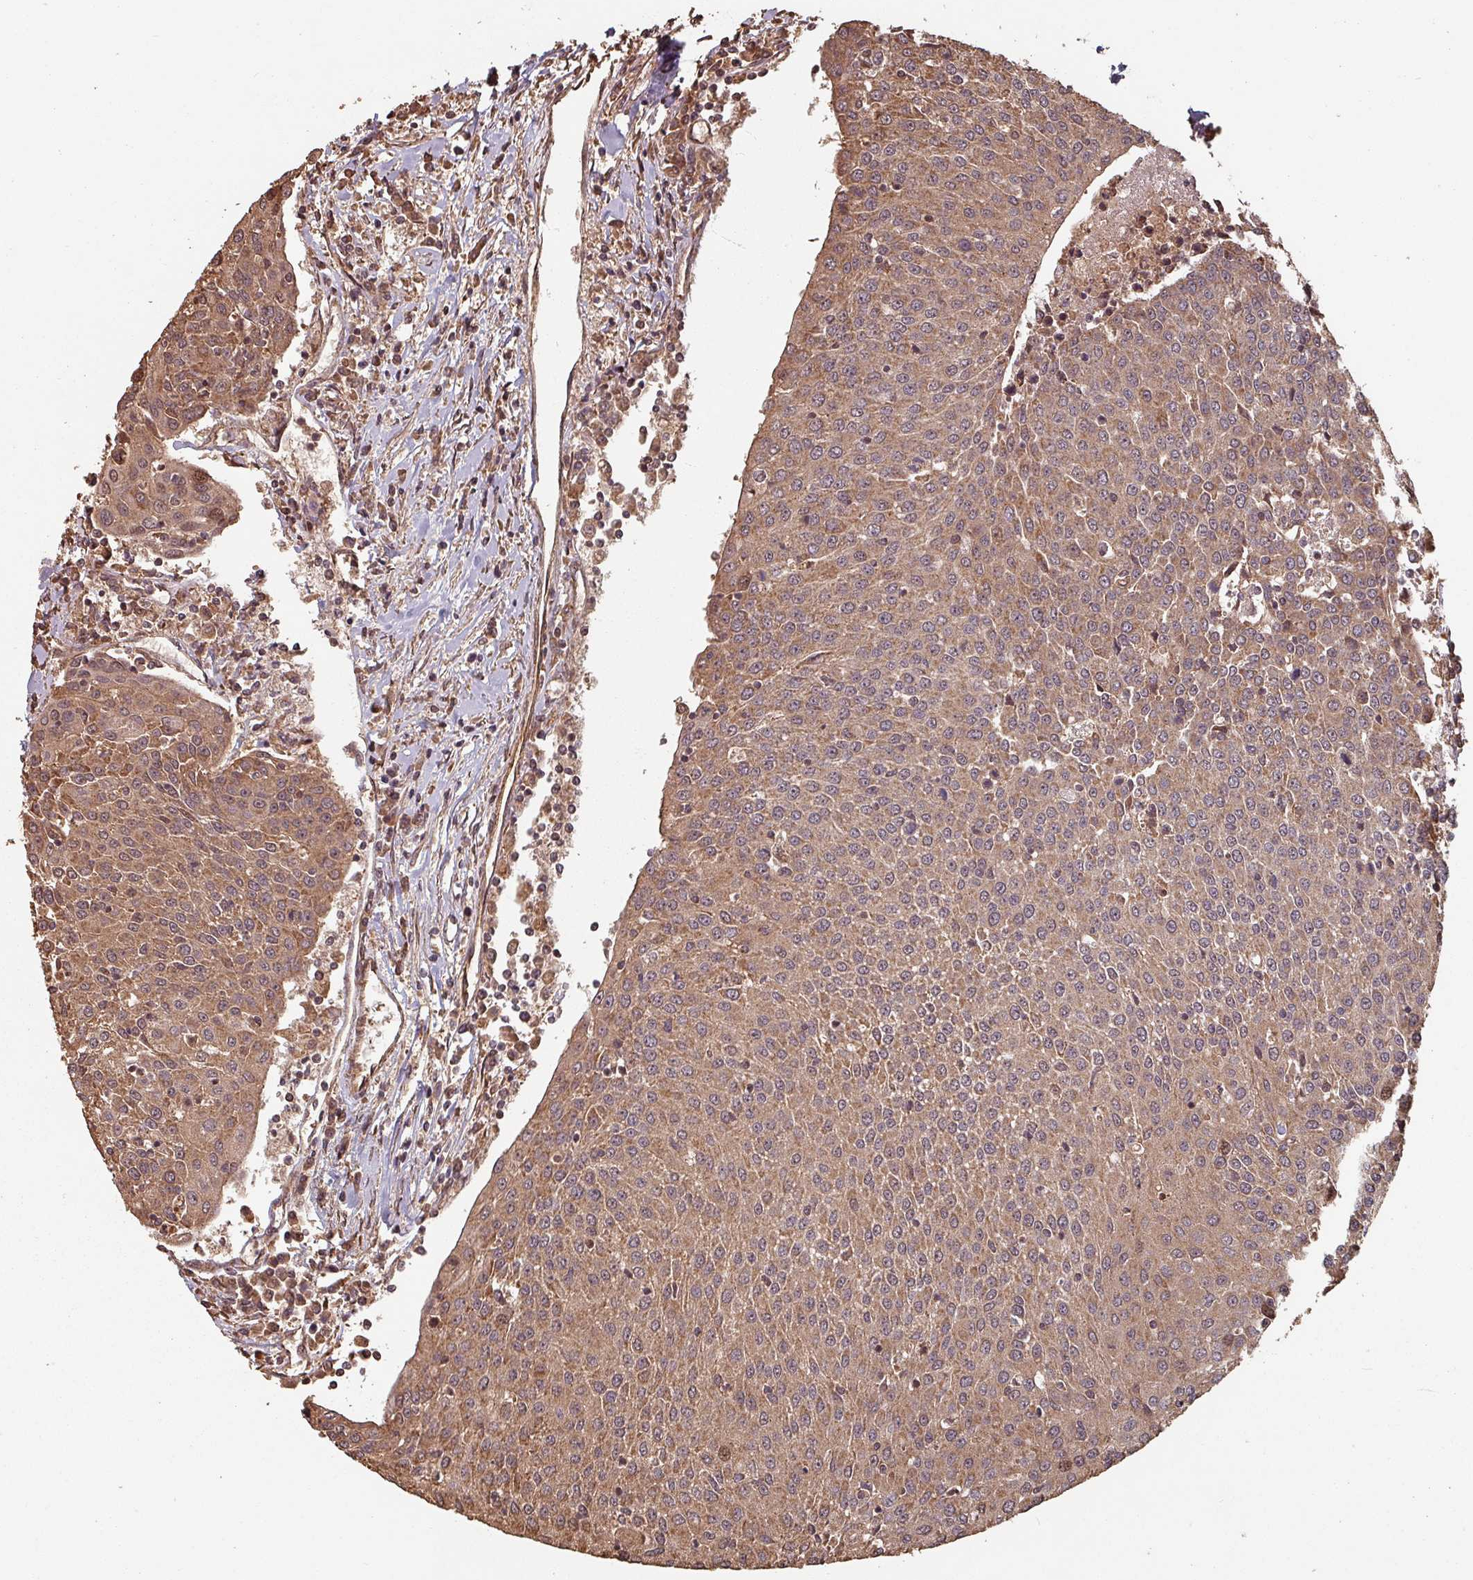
{"staining": {"intensity": "moderate", "quantity": ">75%", "location": "cytoplasmic/membranous,nuclear"}, "tissue": "urothelial cancer", "cell_type": "Tumor cells", "image_type": "cancer", "snomed": [{"axis": "morphology", "description": "Urothelial carcinoma, High grade"}, {"axis": "topography", "description": "Urinary bladder"}], "caption": "Protein staining reveals moderate cytoplasmic/membranous and nuclear staining in approximately >75% of tumor cells in high-grade urothelial carcinoma. (Stains: DAB (3,3'-diaminobenzidine) in brown, nuclei in blue, Microscopy: brightfield microscopy at high magnification).", "gene": "EID1", "patient": {"sex": "female", "age": 85}}